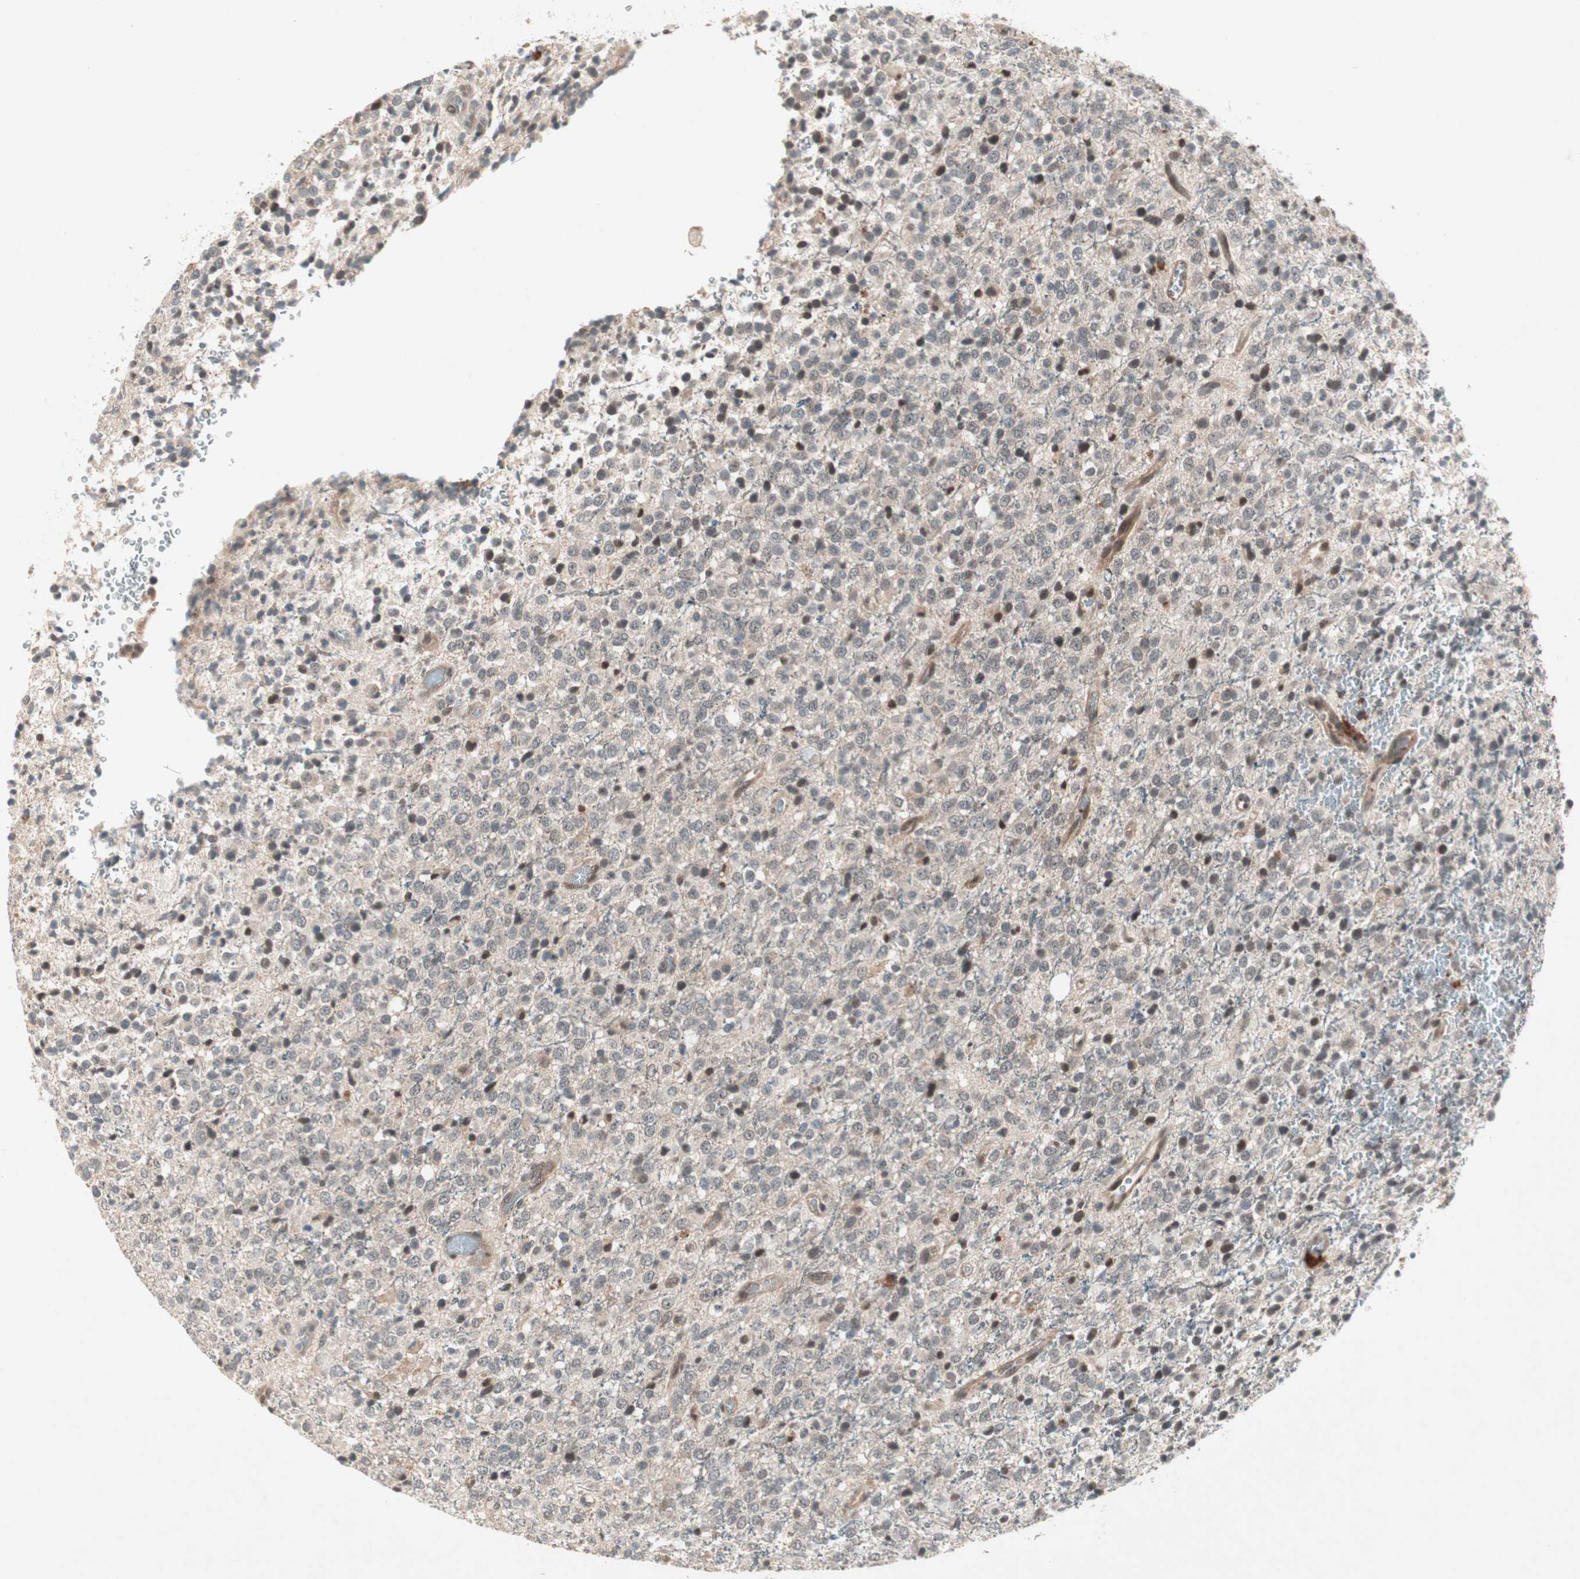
{"staining": {"intensity": "weak", "quantity": "25%-75%", "location": "cytoplasmic/membranous"}, "tissue": "glioma", "cell_type": "Tumor cells", "image_type": "cancer", "snomed": [{"axis": "morphology", "description": "Glioma, malignant, High grade"}, {"axis": "topography", "description": "pancreas cauda"}], "caption": "IHC photomicrograph of neoplastic tissue: human glioma stained using IHC displays low levels of weak protein expression localized specifically in the cytoplasmic/membranous of tumor cells, appearing as a cytoplasmic/membranous brown color.", "gene": "PGBD1", "patient": {"sex": "male", "age": 60}}